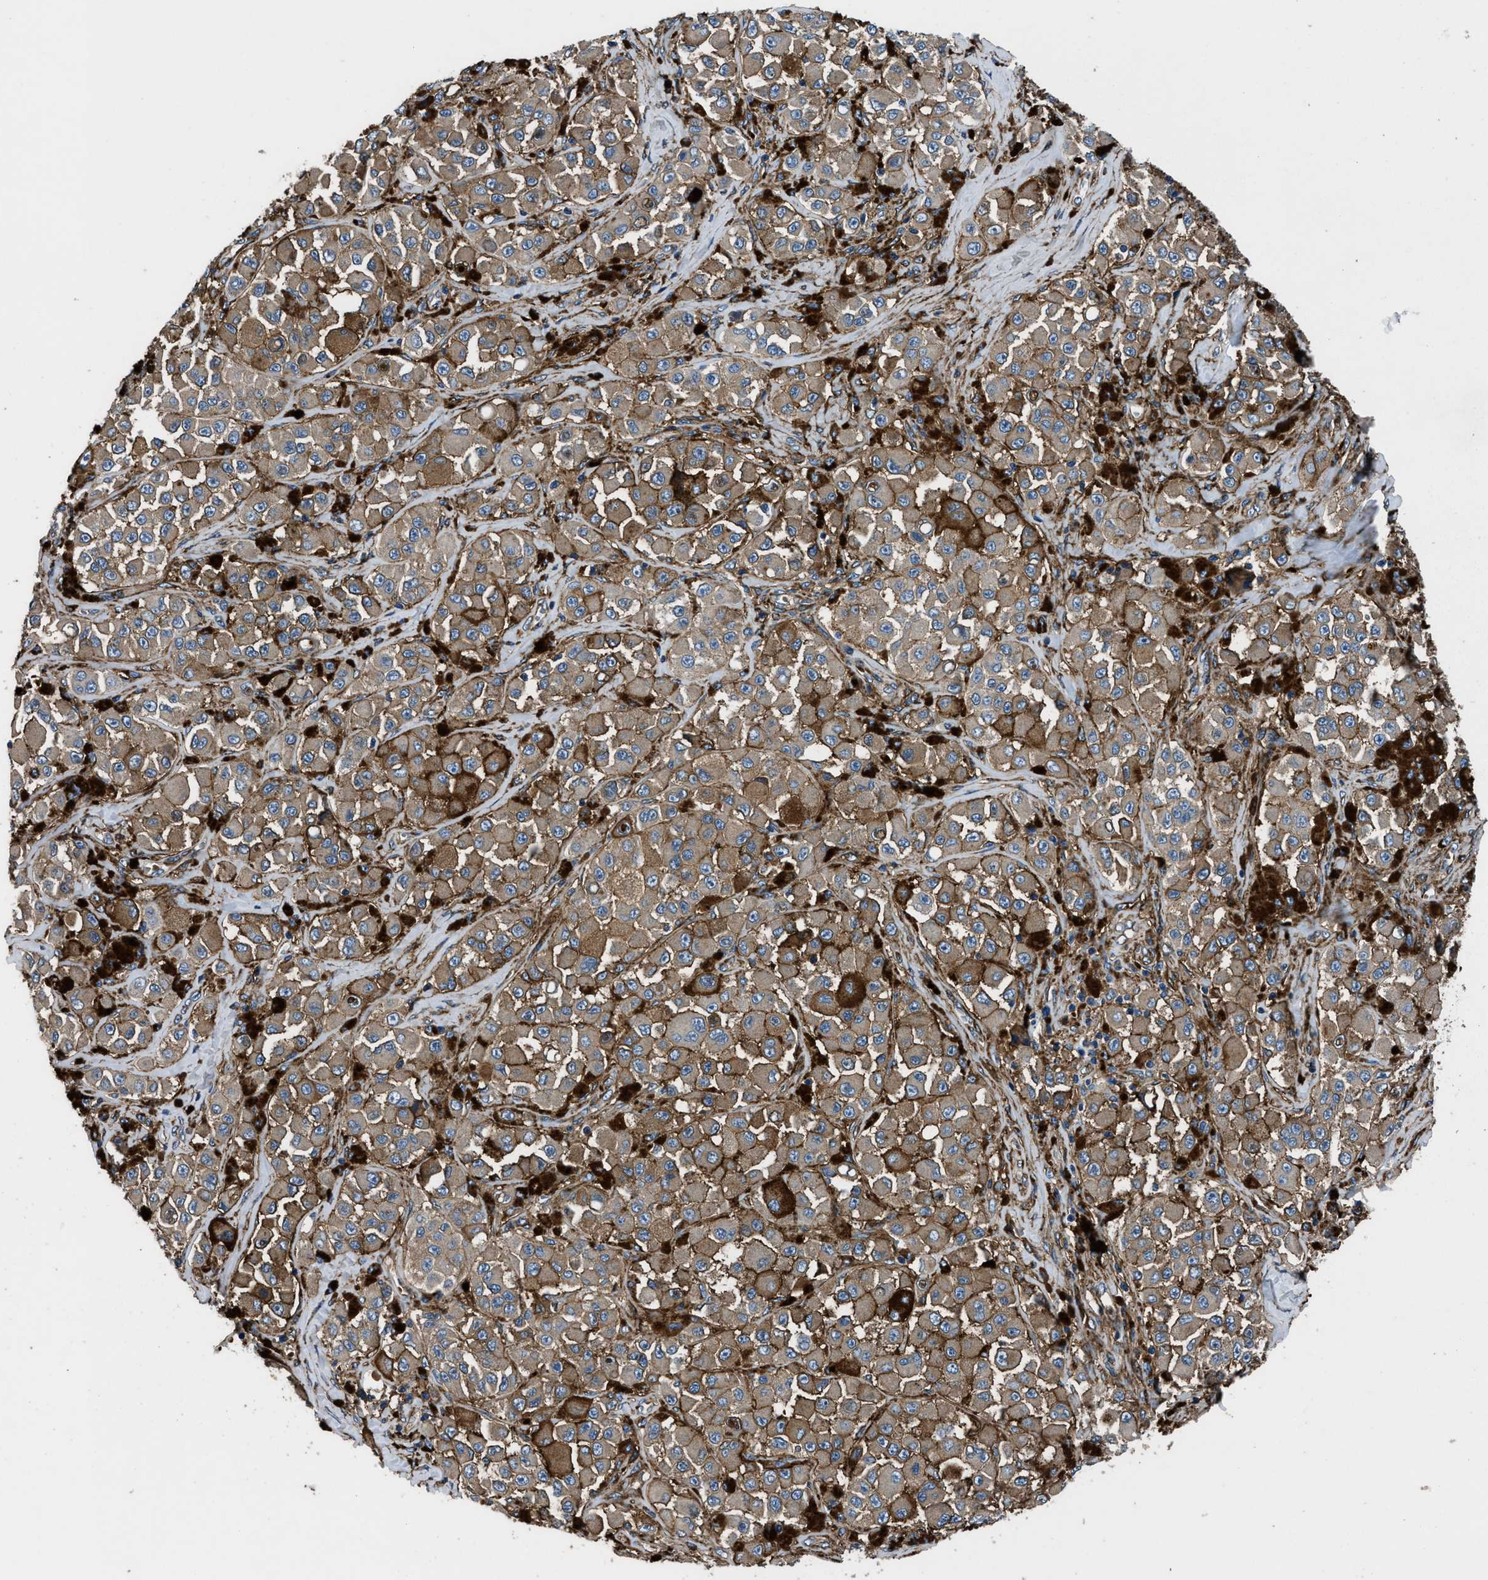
{"staining": {"intensity": "strong", "quantity": ">75%", "location": "cytoplasmic/membranous"}, "tissue": "melanoma", "cell_type": "Tumor cells", "image_type": "cancer", "snomed": [{"axis": "morphology", "description": "Malignant melanoma, NOS"}, {"axis": "topography", "description": "Skin"}], "caption": "An IHC image of tumor tissue is shown. Protein staining in brown shows strong cytoplasmic/membranous positivity in melanoma within tumor cells.", "gene": "CD276", "patient": {"sex": "male", "age": 84}}